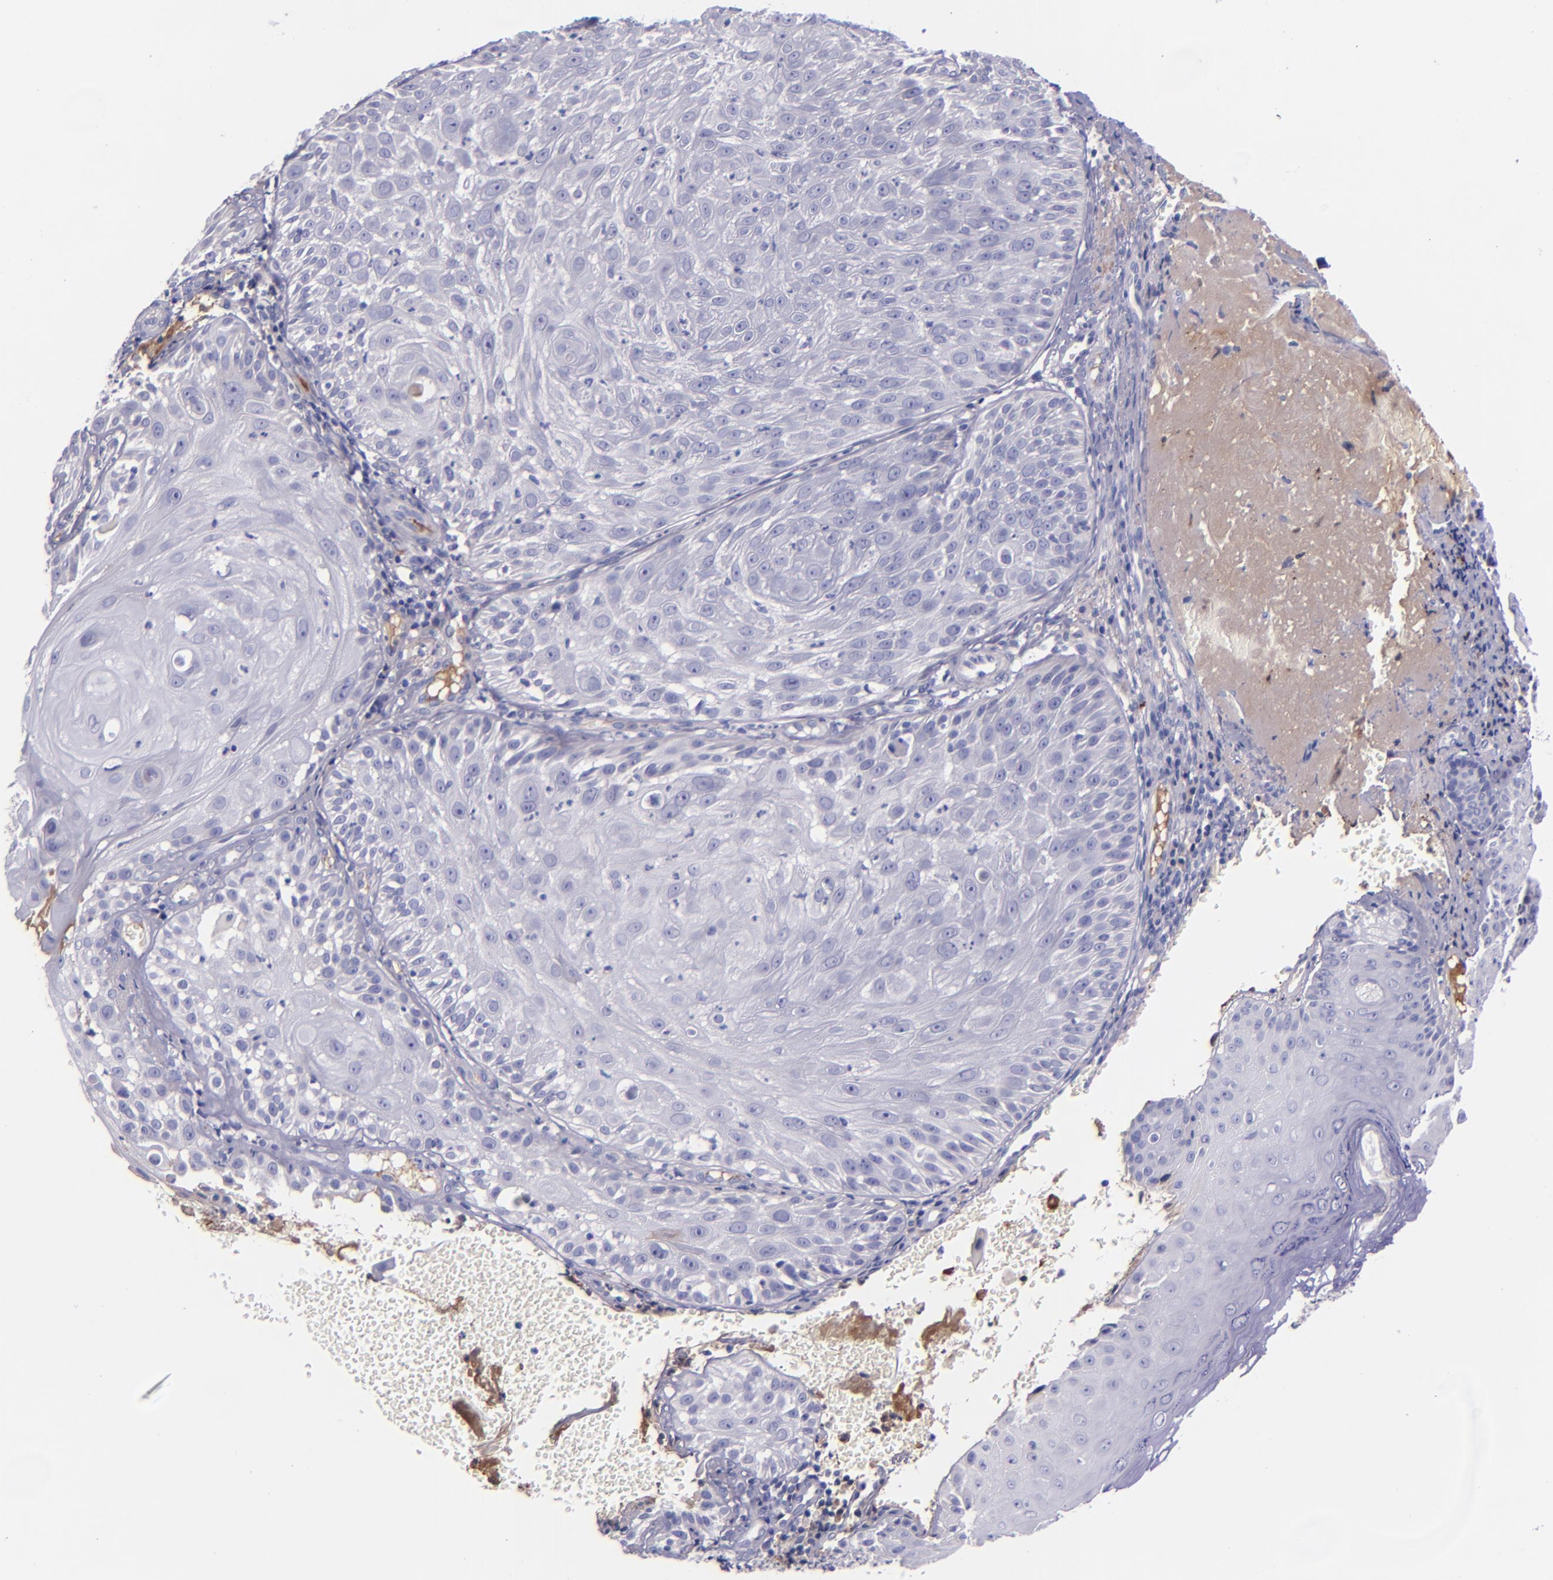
{"staining": {"intensity": "moderate", "quantity": "<25%", "location": "cytoplasmic/membranous"}, "tissue": "skin cancer", "cell_type": "Tumor cells", "image_type": "cancer", "snomed": [{"axis": "morphology", "description": "Squamous cell carcinoma, NOS"}, {"axis": "topography", "description": "Skin"}], "caption": "Immunohistochemistry of human squamous cell carcinoma (skin) shows low levels of moderate cytoplasmic/membranous positivity in approximately <25% of tumor cells.", "gene": "KNG1", "patient": {"sex": "female", "age": 89}}